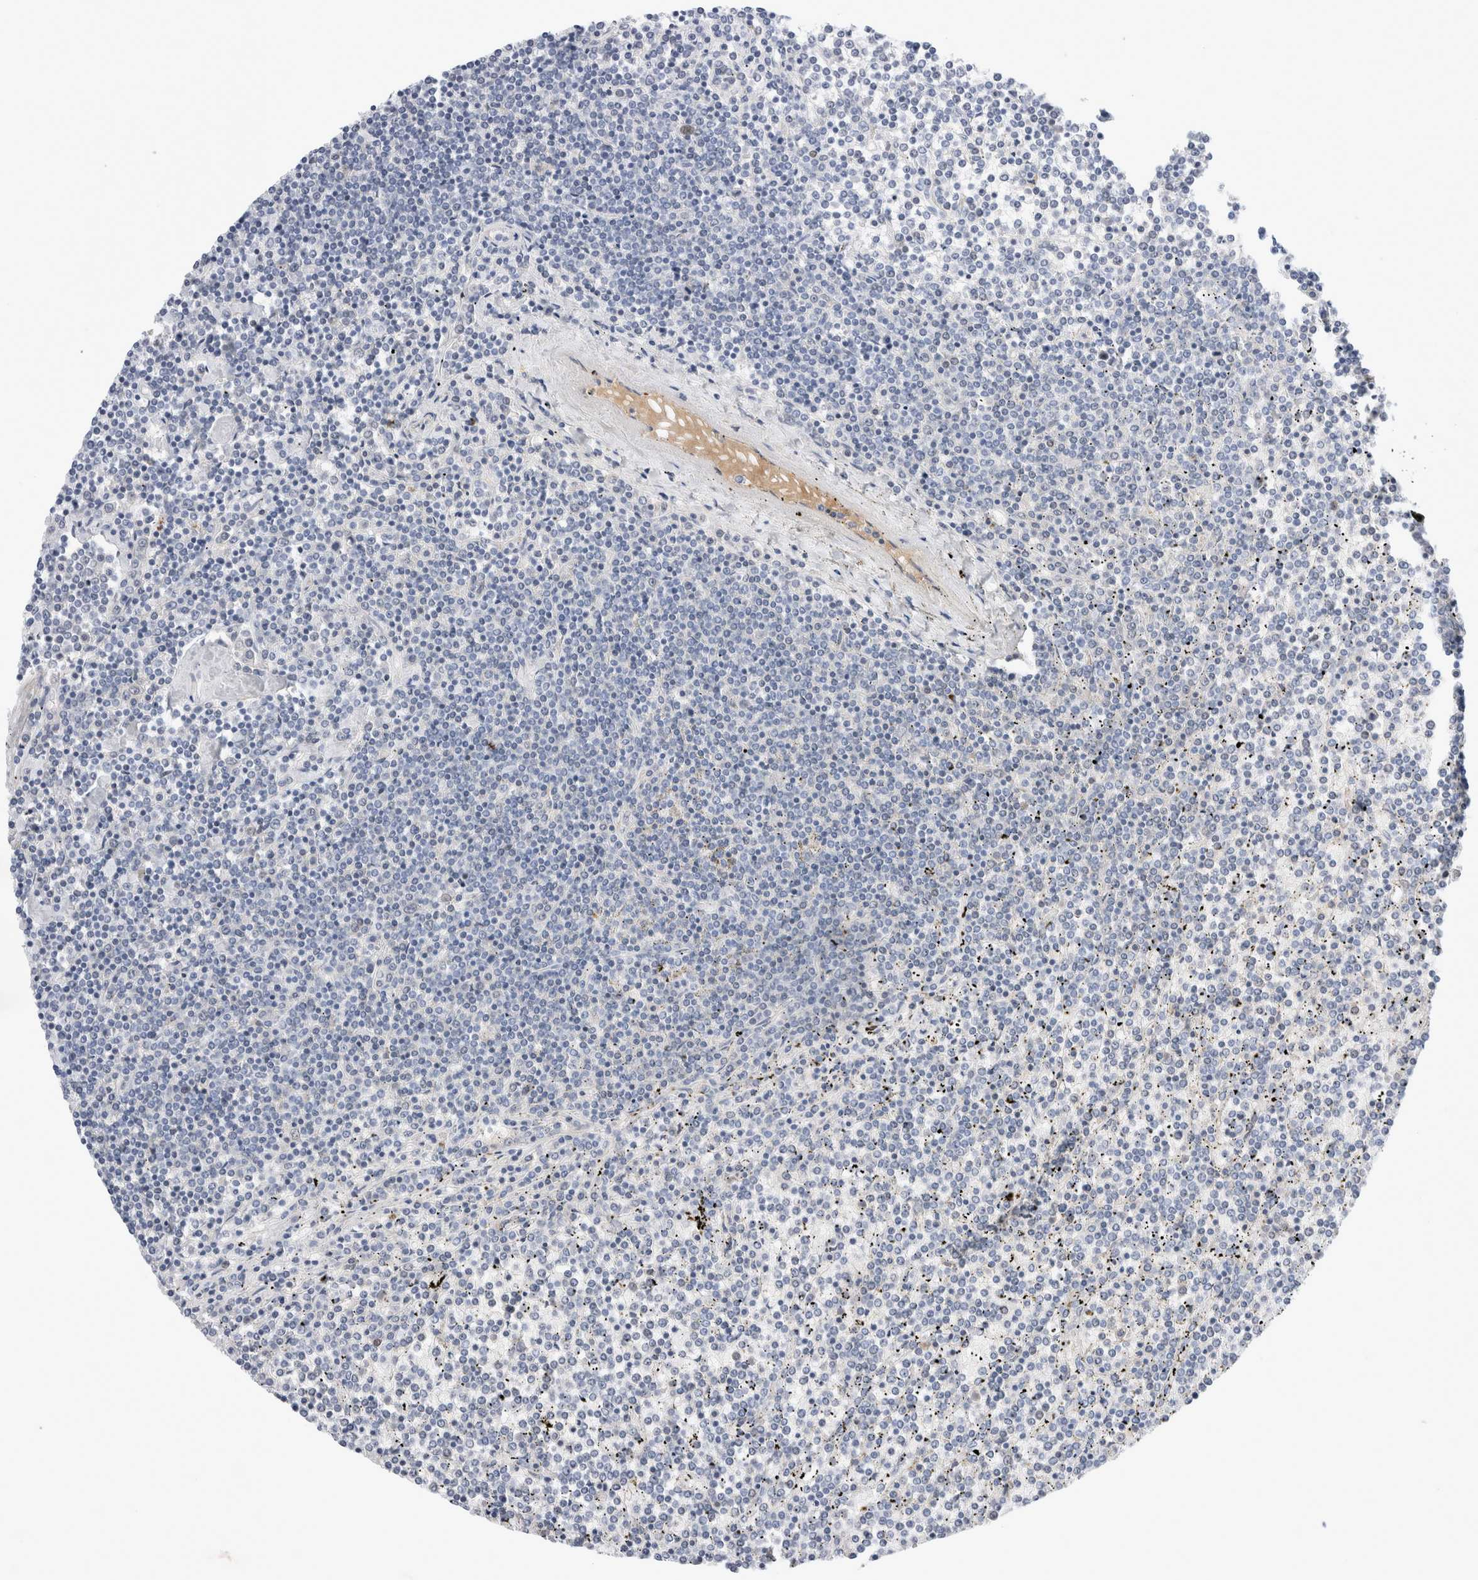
{"staining": {"intensity": "negative", "quantity": "none", "location": "none"}, "tissue": "lymphoma", "cell_type": "Tumor cells", "image_type": "cancer", "snomed": [{"axis": "morphology", "description": "Malignant lymphoma, non-Hodgkin's type, Low grade"}, {"axis": "topography", "description": "Spleen"}], "caption": "Low-grade malignant lymphoma, non-Hodgkin's type stained for a protein using immunohistochemistry exhibits no expression tumor cells.", "gene": "ECHDC2", "patient": {"sex": "female", "age": 19}}